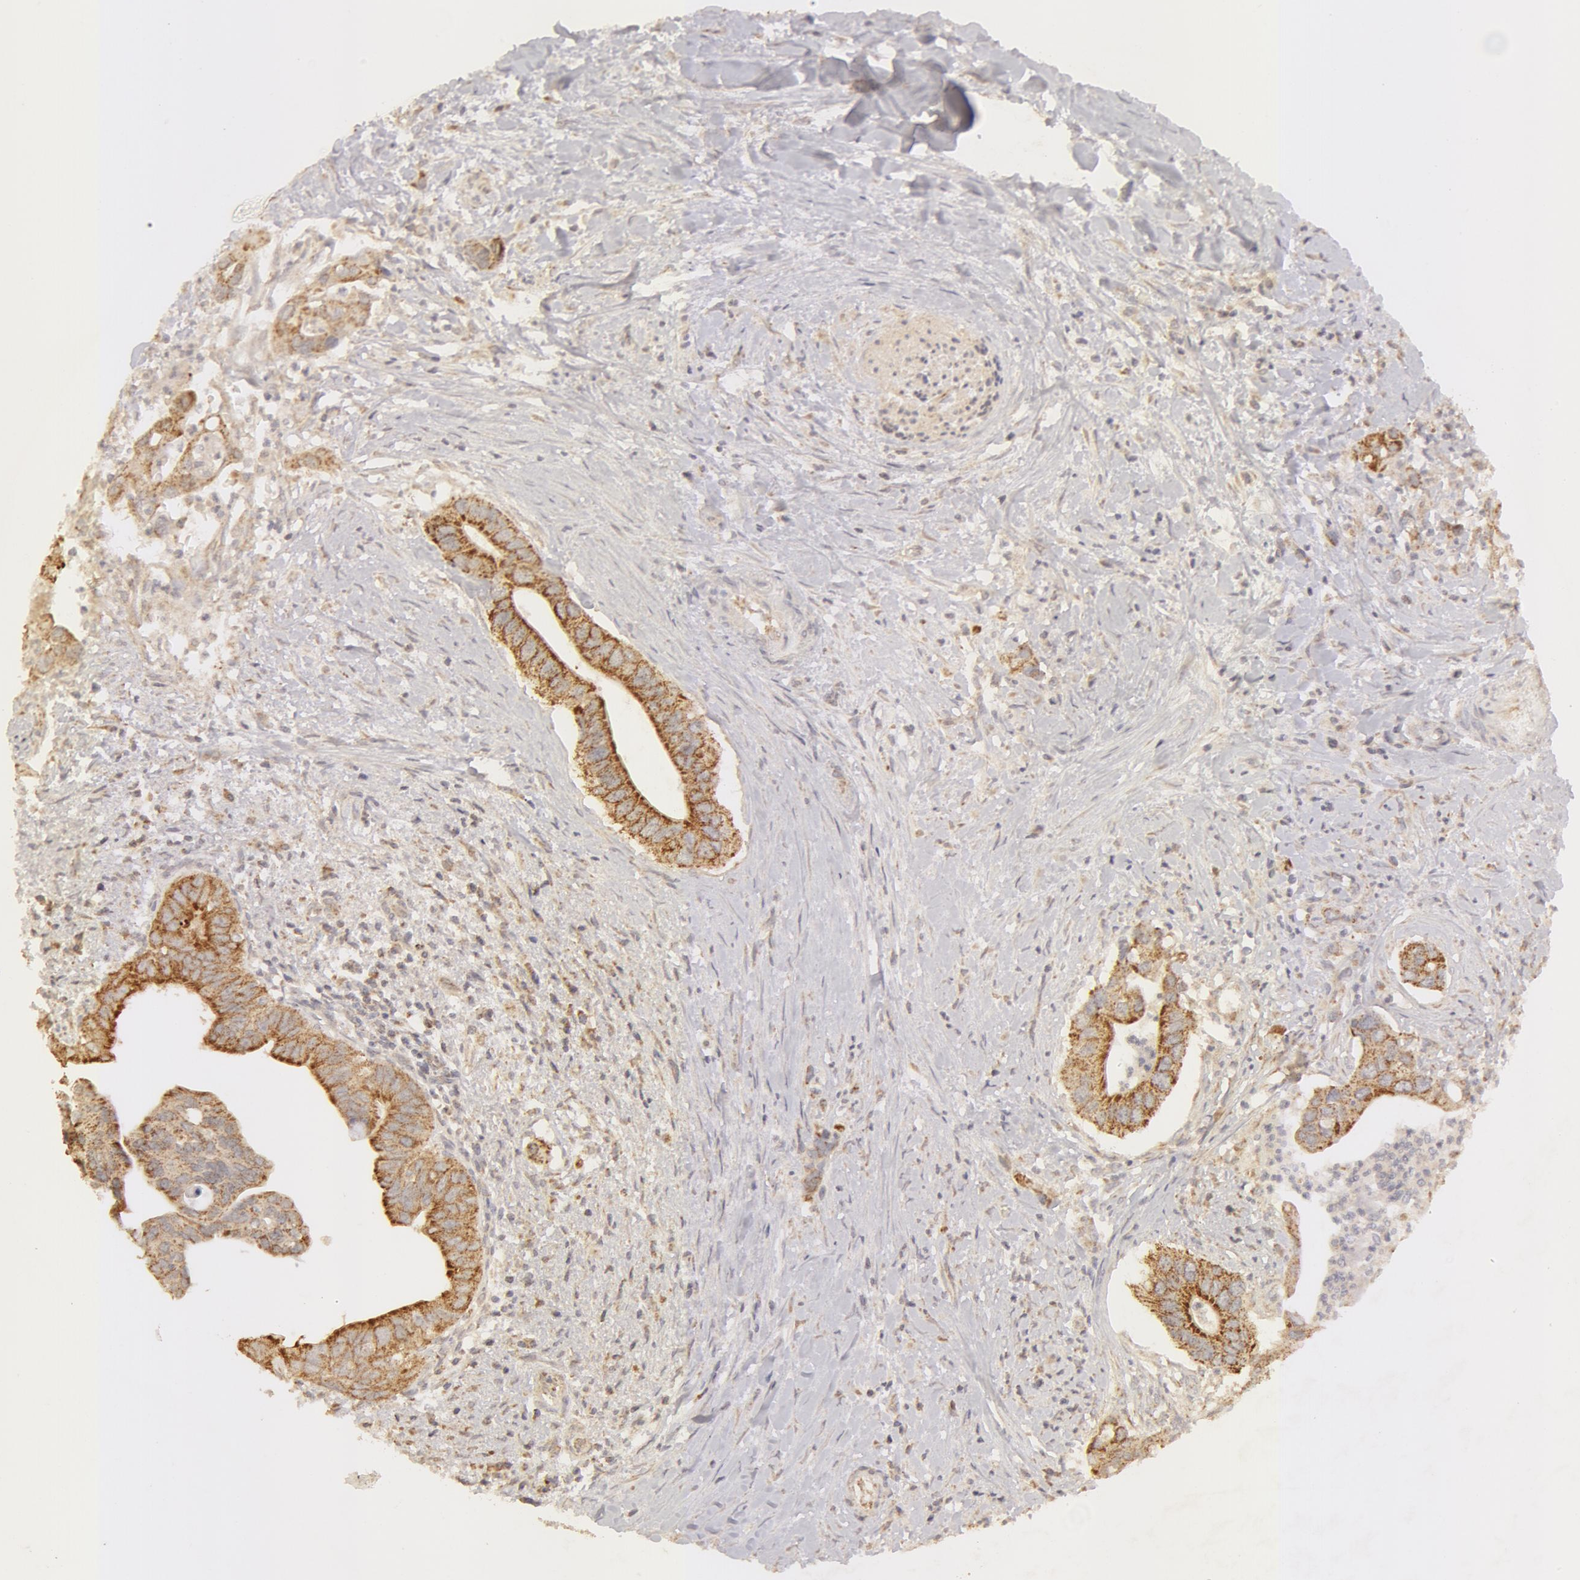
{"staining": {"intensity": "weak", "quantity": "25%-75%", "location": "cytoplasmic/membranous"}, "tissue": "liver cancer", "cell_type": "Tumor cells", "image_type": "cancer", "snomed": [{"axis": "morphology", "description": "Cholangiocarcinoma"}, {"axis": "topography", "description": "Liver"}], "caption": "A low amount of weak cytoplasmic/membranous positivity is identified in about 25%-75% of tumor cells in cholangiocarcinoma (liver) tissue. (Brightfield microscopy of DAB IHC at high magnification).", "gene": "ADPRH", "patient": {"sex": "female", "age": 65}}